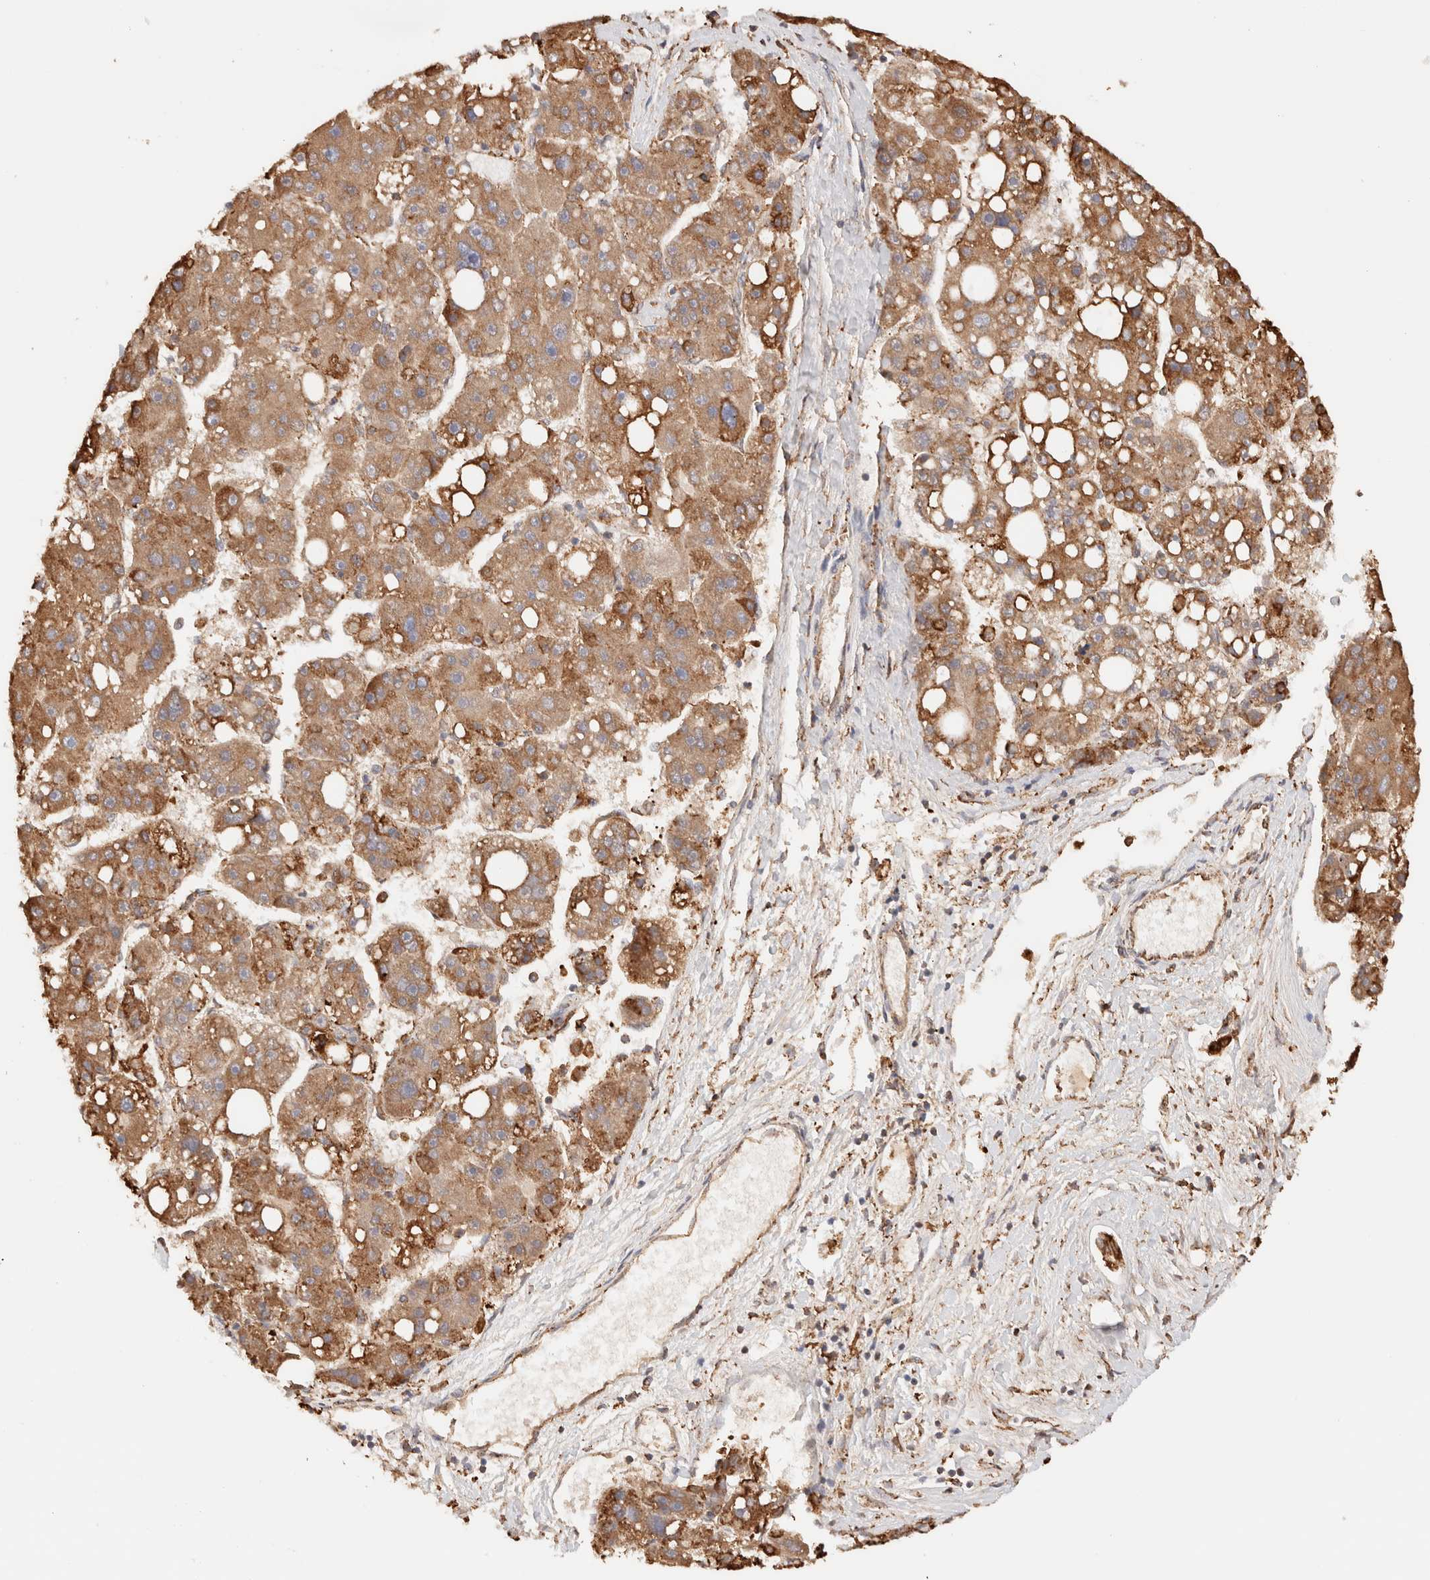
{"staining": {"intensity": "moderate", "quantity": ">75%", "location": "cytoplasmic/membranous"}, "tissue": "liver cancer", "cell_type": "Tumor cells", "image_type": "cancer", "snomed": [{"axis": "morphology", "description": "Carcinoma, Hepatocellular, NOS"}, {"axis": "topography", "description": "Liver"}], "caption": "Liver cancer stained for a protein (brown) displays moderate cytoplasmic/membranous positive staining in about >75% of tumor cells.", "gene": "FER", "patient": {"sex": "female", "age": 61}}